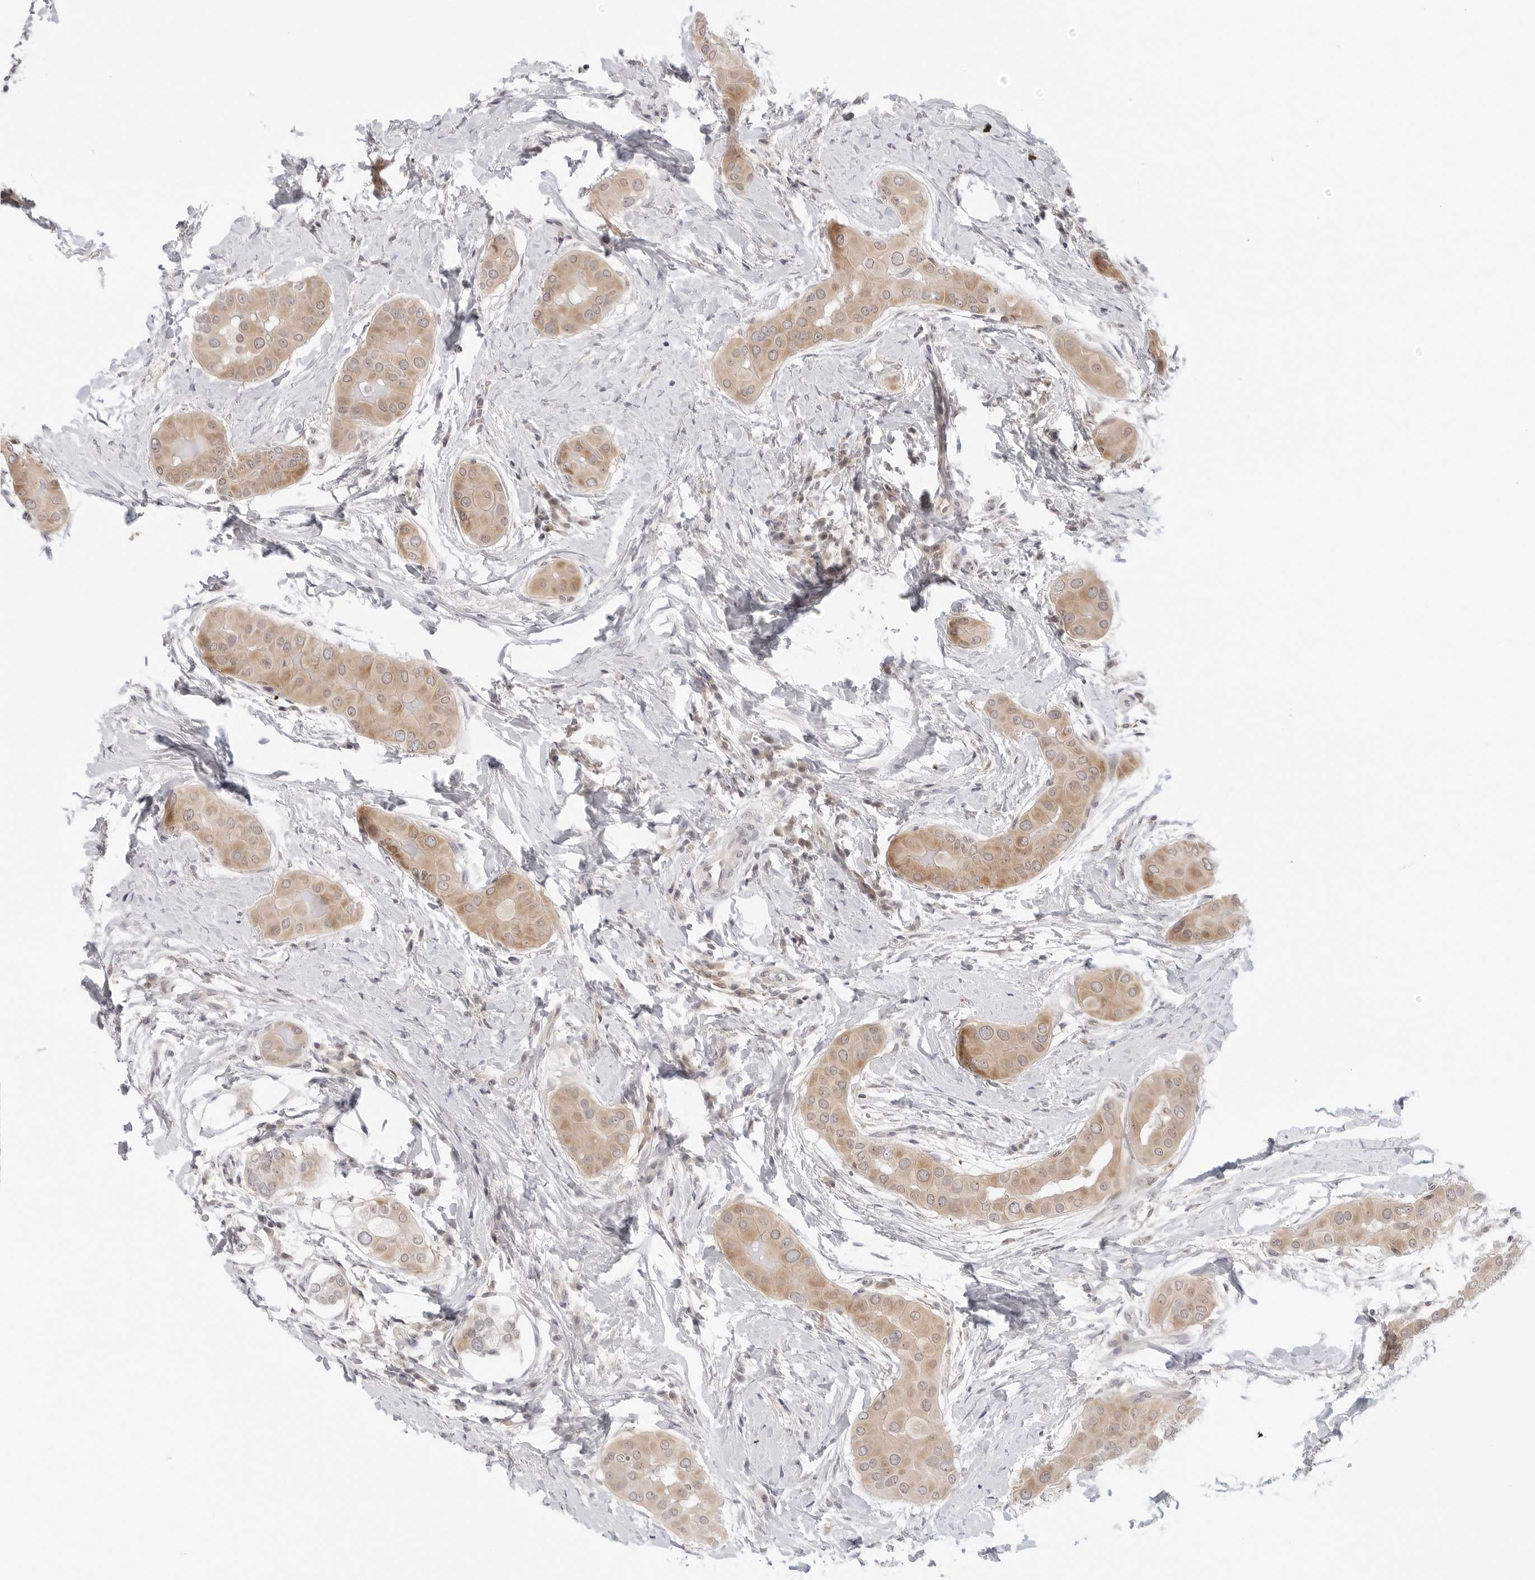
{"staining": {"intensity": "moderate", "quantity": ">75%", "location": "cytoplasmic/membranous"}, "tissue": "thyroid cancer", "cell_type": "Tumor cells", "image_type": "cancer", "snomed": [{"axis": "morphology", "description": "Papillary adenocarcinoma, NOS"}, {"axis": "topography", "description": "Thyroid gland"}], "caption": "Protein analysis of thyroid cancer (papillary adenocarcinoma) tissue displays moderate cytoplasmic/membranous staining in approximately >75% of tumor cells. (Stains: DAB (3,3'-diaminobenzidine) in brown, nuclei in blue, Microscopy: brightfield microscopy at high magnification).", "gene": "NUDC", "patient": {"sex": "male", "age": 33}}